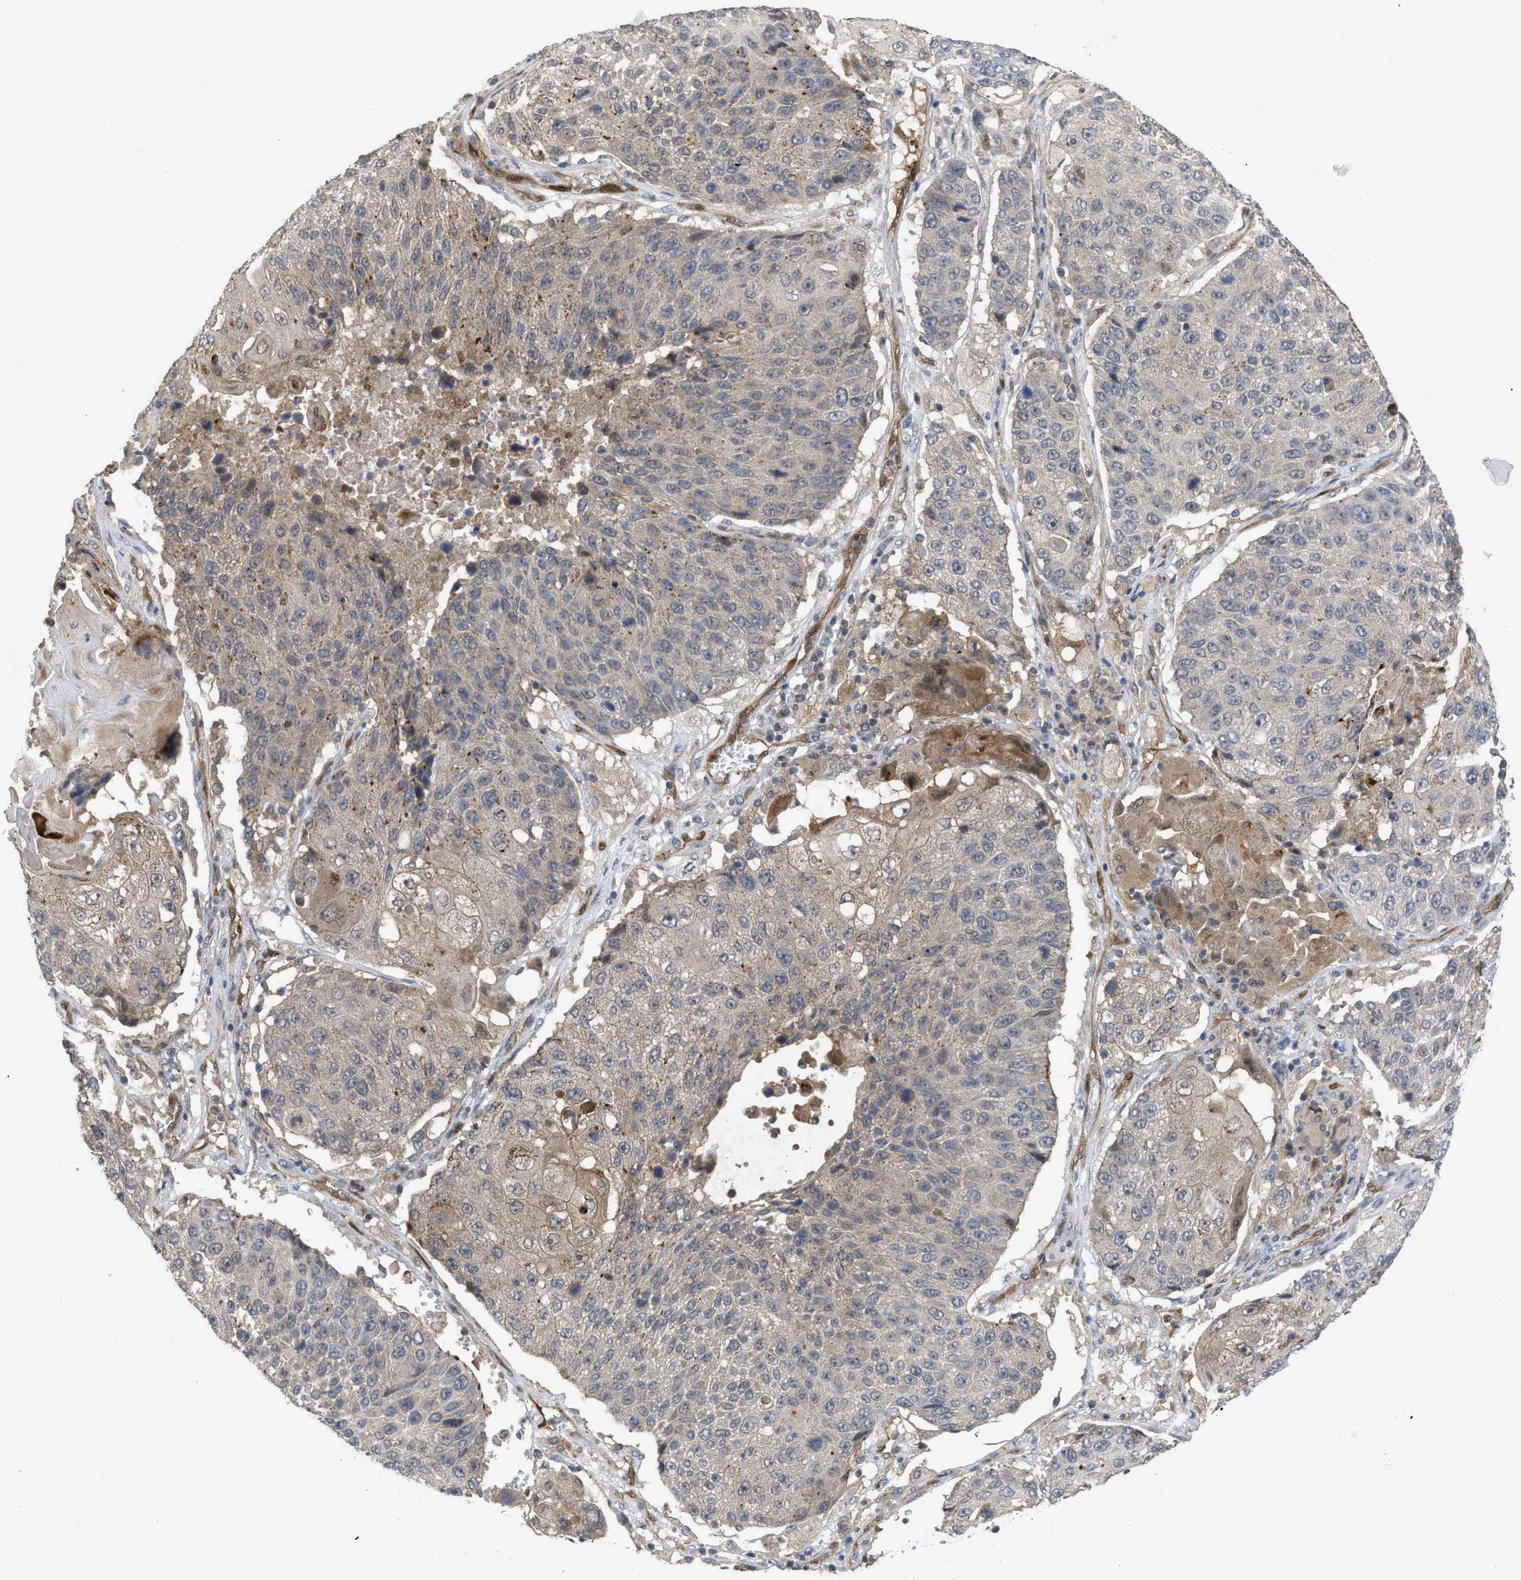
{"staining": {"intensity": "negative", "quantity": "none", "location": "none"}, "tissue": "lung cancer", "cell_type": "Tumor cells", "image_type": "cancer", "snomed": [{"axis": "morphology", "description": "Squamous cell carcinoma, NOS"}, {"axis": "topography", "description": "Lung"}], "caption": "Squamous cell carcinoma (lung) was stained to show a protein in brown. There is no significant expression in tumor cells.", "gene": "LDAF1", "patient": {"sex": "male", "age": 61}}